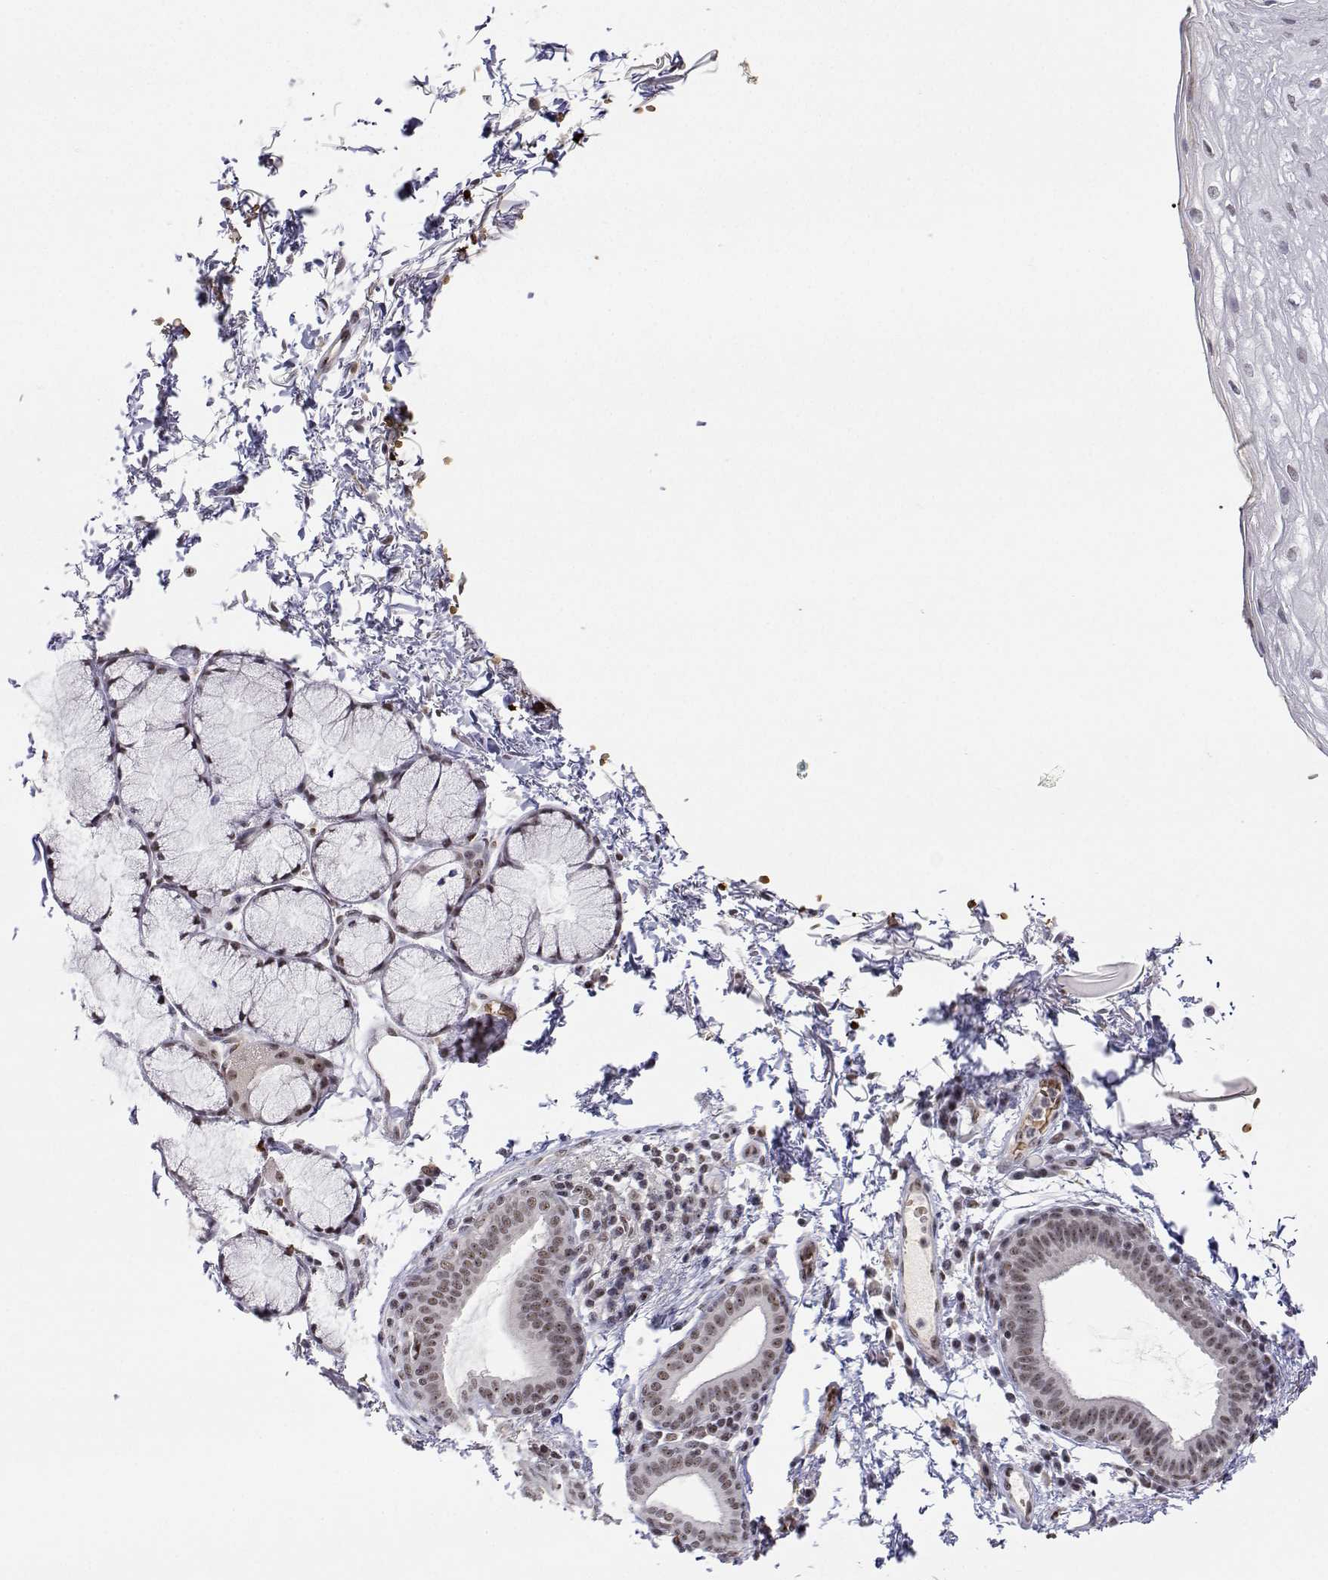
{"staining": {"intensity": "moderate", "quantity": ">75%", "location": "nuclear"}, "tissue": "esophagus", "cell_type": "Squamous epithelial cells", "image_type": "normal", "snomed": [{"axis": "morphology", "description": "Normal tissue, NOS"}, {"axis": "topography", "description": "Esophagus"}], "caption": "Moderate nuclear positivity for a protein is appreciated in about >75% of squamous epithelial cells of benign esophagus using immunohistochemistry.", "gene": "ADAR", "patient": {"sex": "female", "age": 81}}